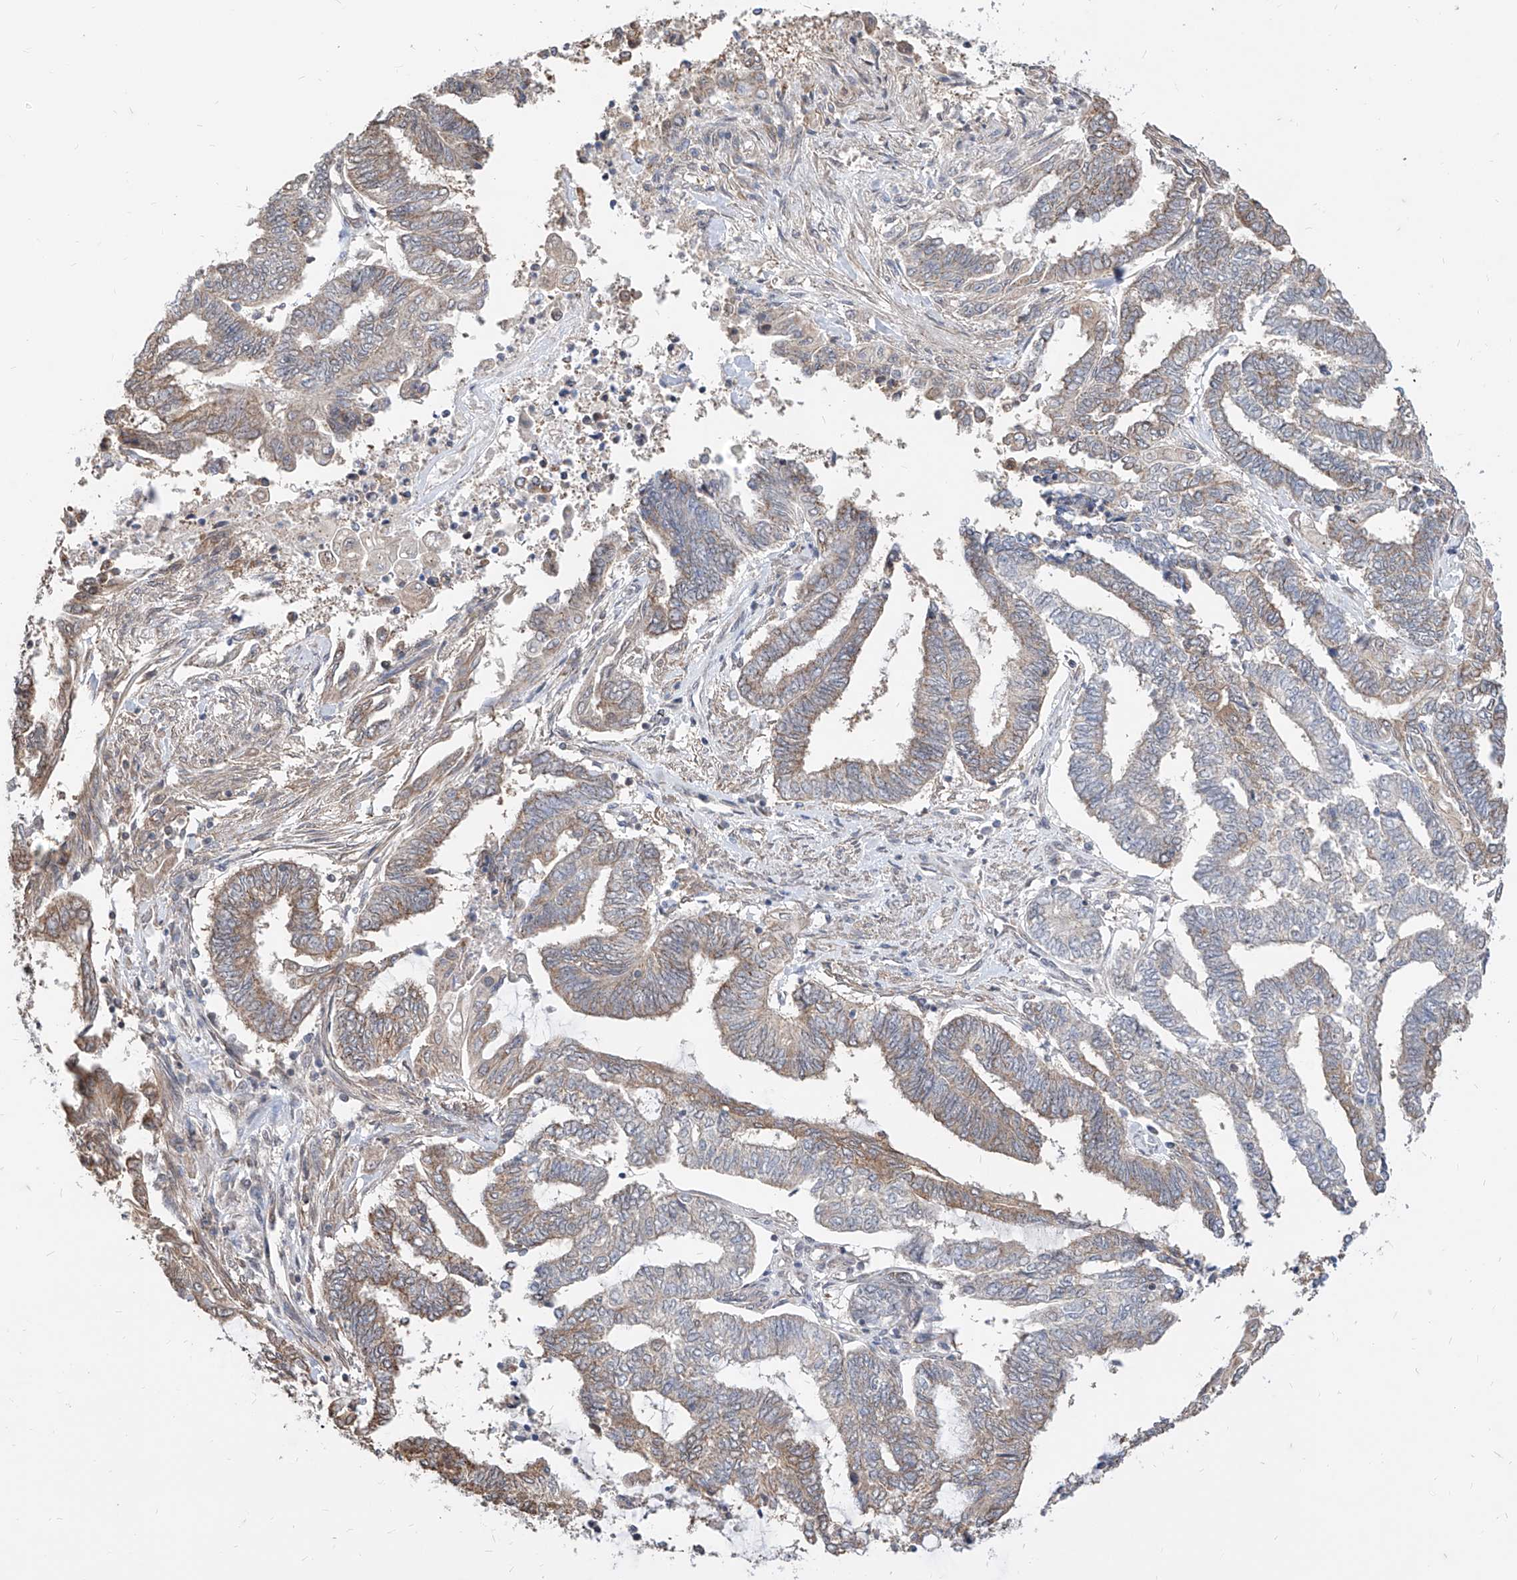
{"staining": {"intensity": "weak", "quantity": "25%-75%", "location": "cytoplasmic/membranous"}, "tissue": "endometrial cancer", "cell_type": "Tumor cells", "image_type": "cancer", "snomed": [{"axis": "morphology", "description": "Adenocarcinoma, NOS"}, {"axis": "topography", "description": "Uterus"}, {"axis": "topography", "description": "Endometrium"}], "caption": "IHC staining of endometrial cancer (adenocarcinoma), which demonstrates low levels of weak cytoplasmic/membranous expression in approximately 25%-75% of tumor cells indicating weak cytoplasmic/membranous protein staining. The staining was performed using DAB (3,3'-diaminobenzidine) (brown) for protein detection and nuclei were counterstained in hematoxylin (blue).", "gene": "C8orf82", "patient": {"sex": "female", "age": 70}}